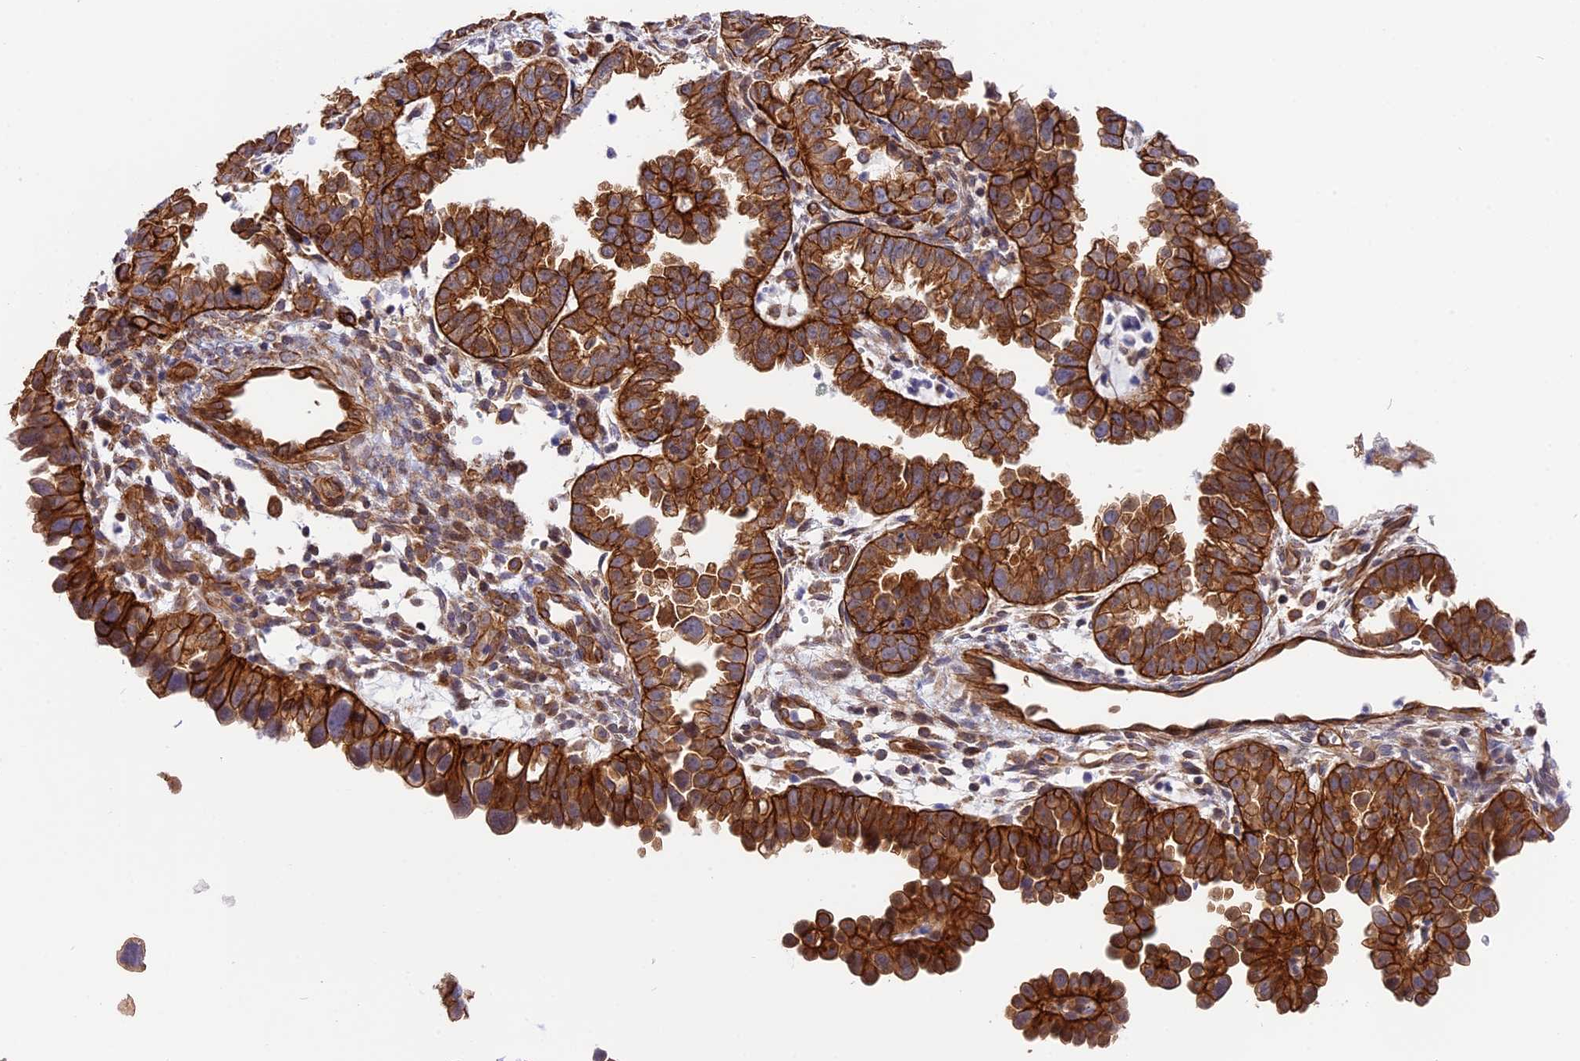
{"staining": {"intensity": "strong", "quantity": ">75%", "location": "cytoplasmic/membranous"}, "tissue": "endometrial cancer", "cell_type": "Tumor cells", "image_type": "cancer", "snomed": [{"axis": "morphology", "description": "Adenocarcinoma, NOS"}, {"axis": "topography", "description": "Endometrium"}], "caption": "Immunohistochemical staining of endometrial cancer (adenocarcinoma) shows high levels of strong cytoplasmic/membranous protein positivity in approximately >75% of tumor cells.", "gene": "R3HDM4", "patient": {"sex": "female", "age": 85}}